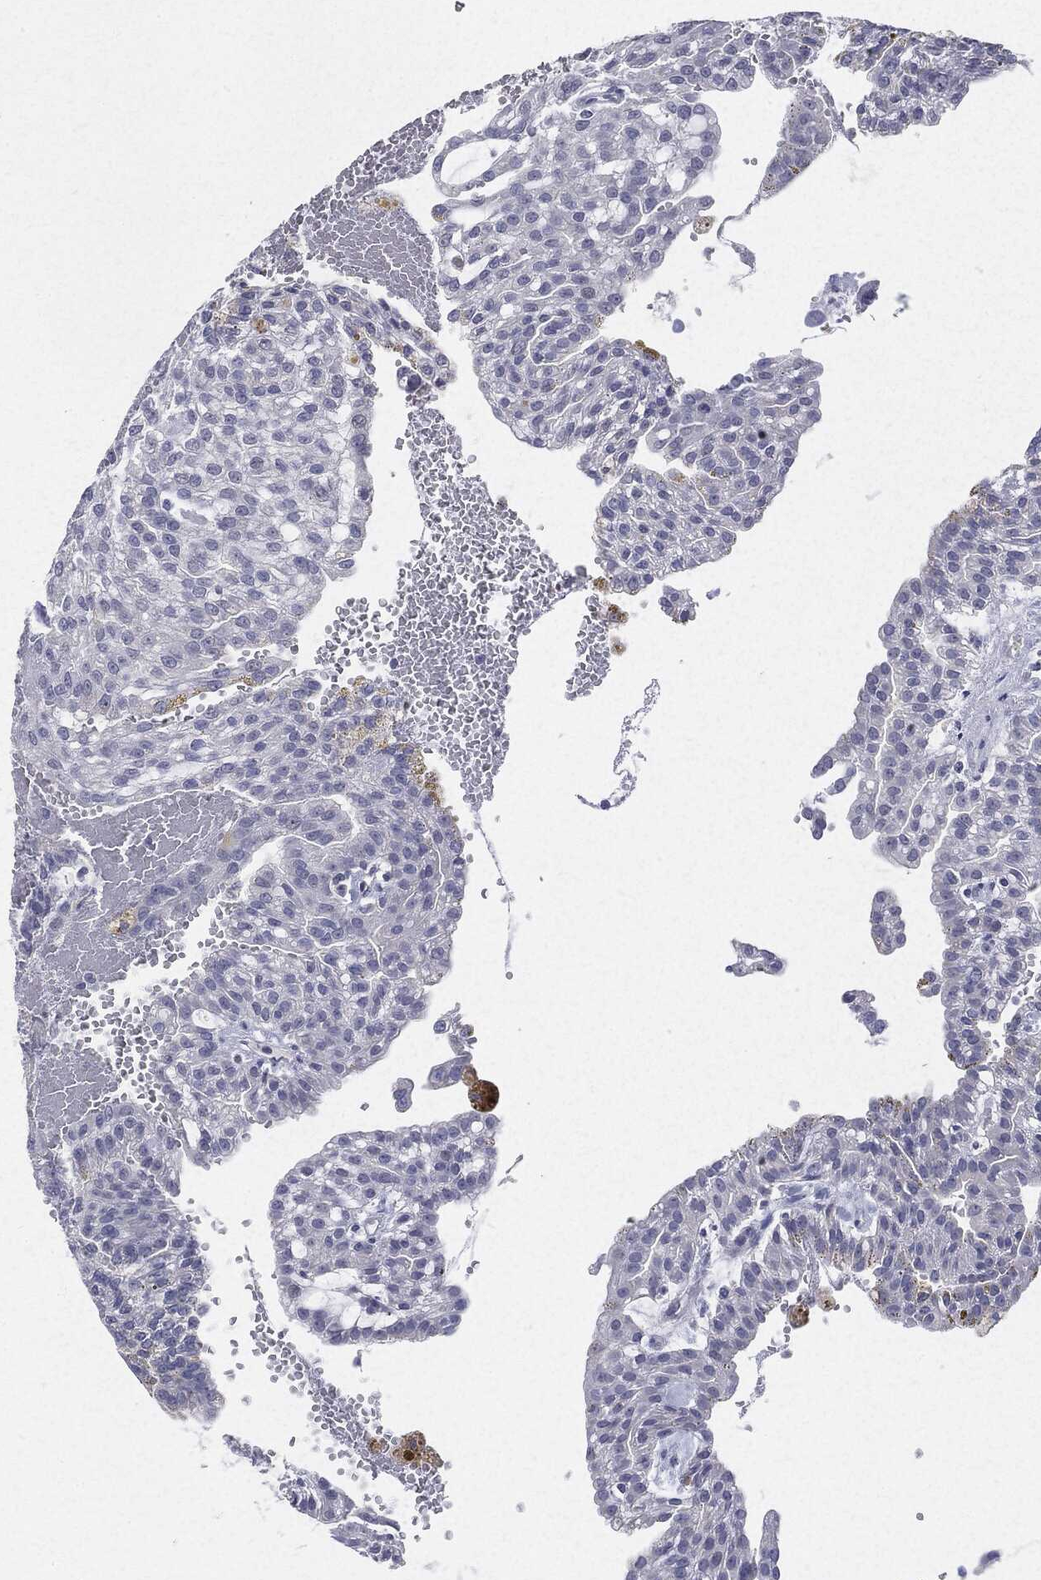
{"staining": {"intensity": "negative", "quantity": "none", "location": "none"}, "tissue": "renal cancer", "cell_type": "Tumor cells", "image_type": "cancer", "snomed": [{"axis": "morphology", "description": "Adenocarcinoma, NOS"}, {"axis": "topography", "description": "Kidney"}], "caption": "Adenocarcinoma (renal) was stained to show a protein in brown. There is no significant expression in tumor cells. Brightfield microscopy of immunohistochemistry (IHC) stained with DAB (3,3'-diaminobenzidine) (brown) and hematoxylin (blue), captured at high magnification.", "gene": "CGB1", "patient": {"sex": "male", "age": 63}}